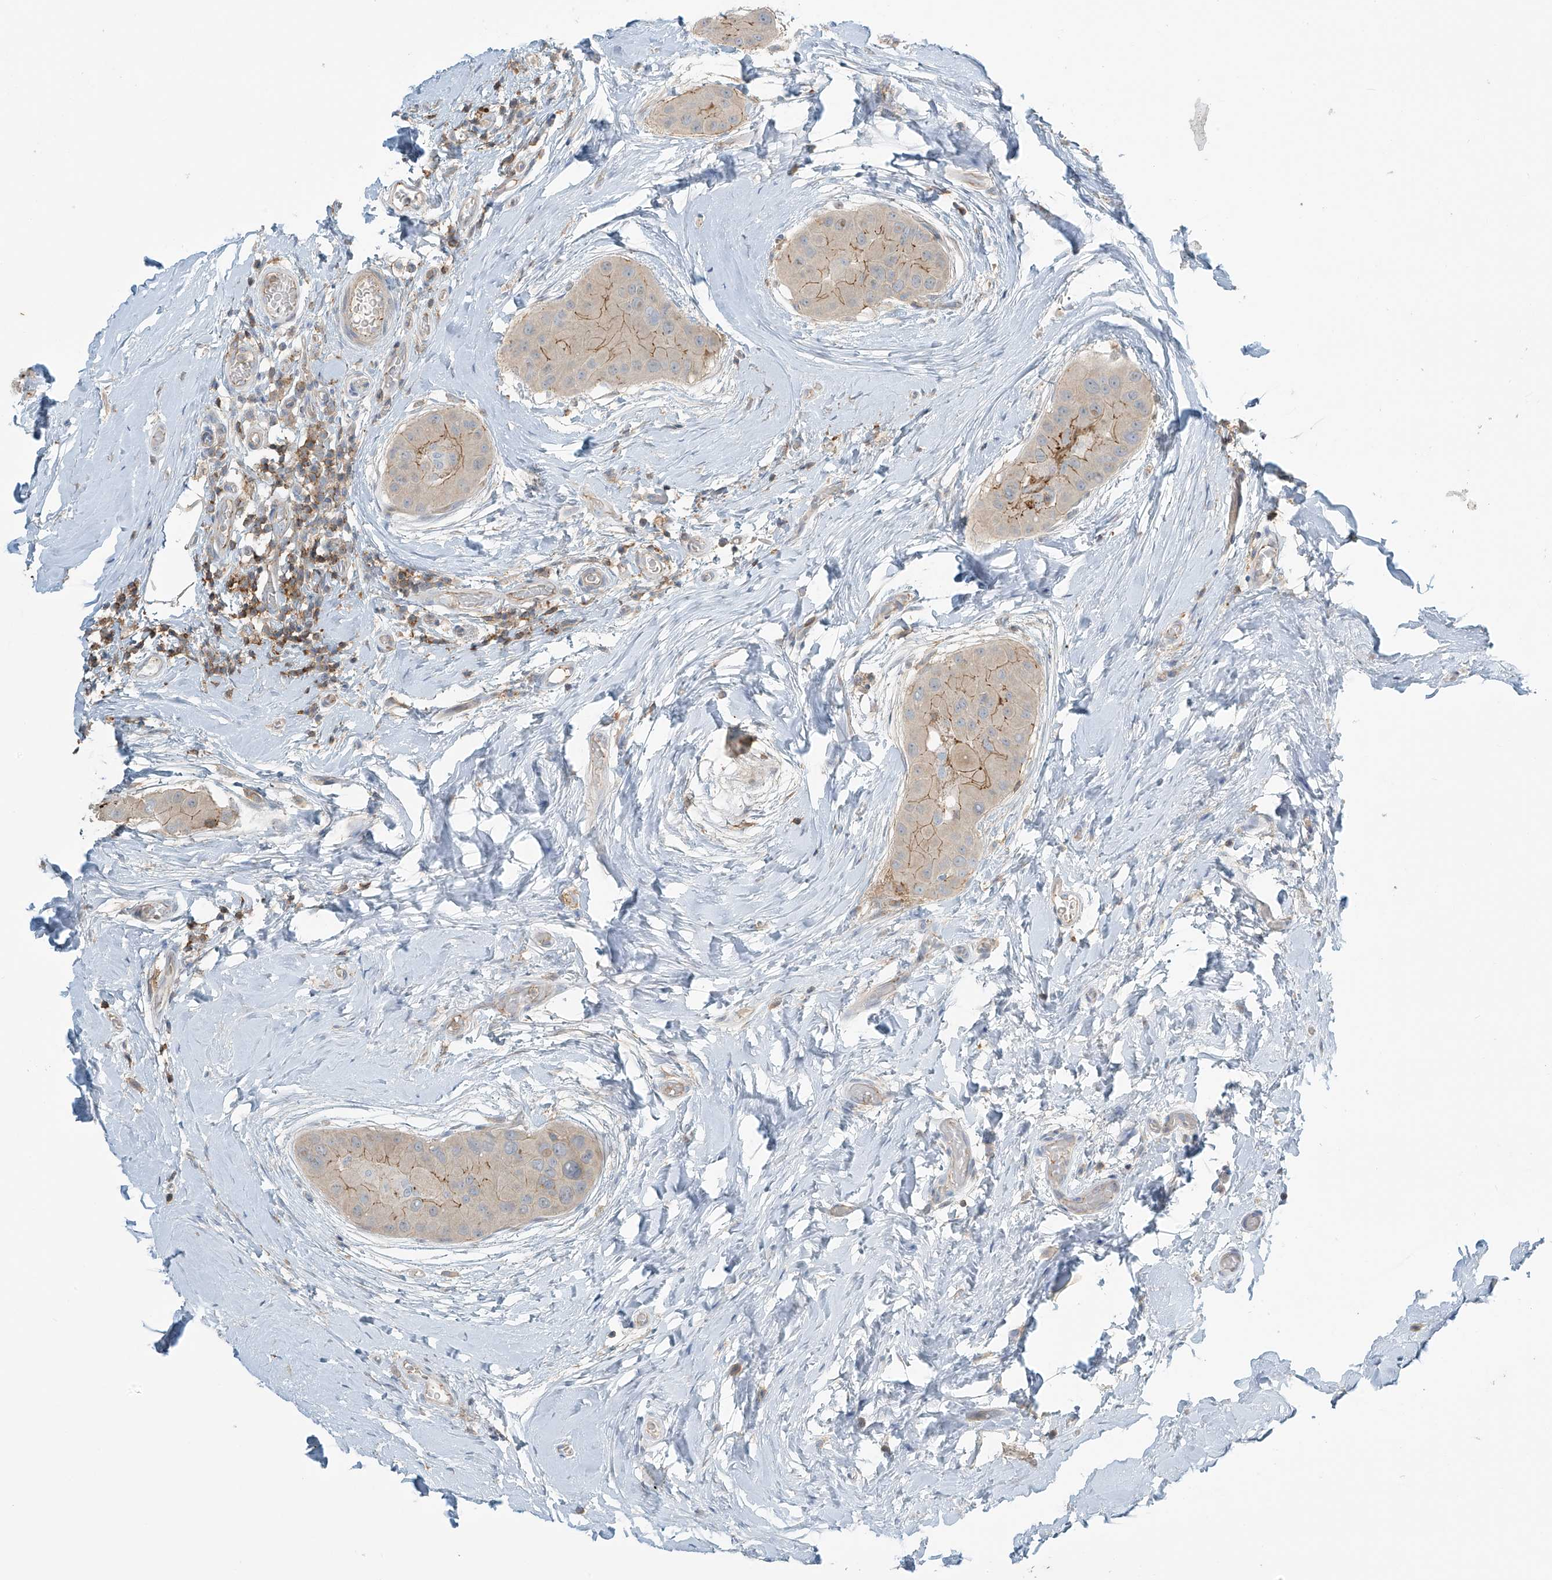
{"staining": {"intensity": "weak", "quantity": ">75%", "location": "cytoplasmic/membranous"}, "tissue": "thyroid cancer", "cell_type": "Tumor cells", "image_type": "cancer", "snomed": [{"axis": "morphology", "description": "Papillary adenocarcinoma, NOS"}, {"axis": "topography", "description": "Thyroid gland"}], "caption": "Tumor cells exhibit low levels of weak cytoplasmic/membranous positivity in about >75% of cells in human thyroid papillary adenocarcinoma.", "gene": "SLC9A2", "patient": {"sex": "male", "age": 33}}